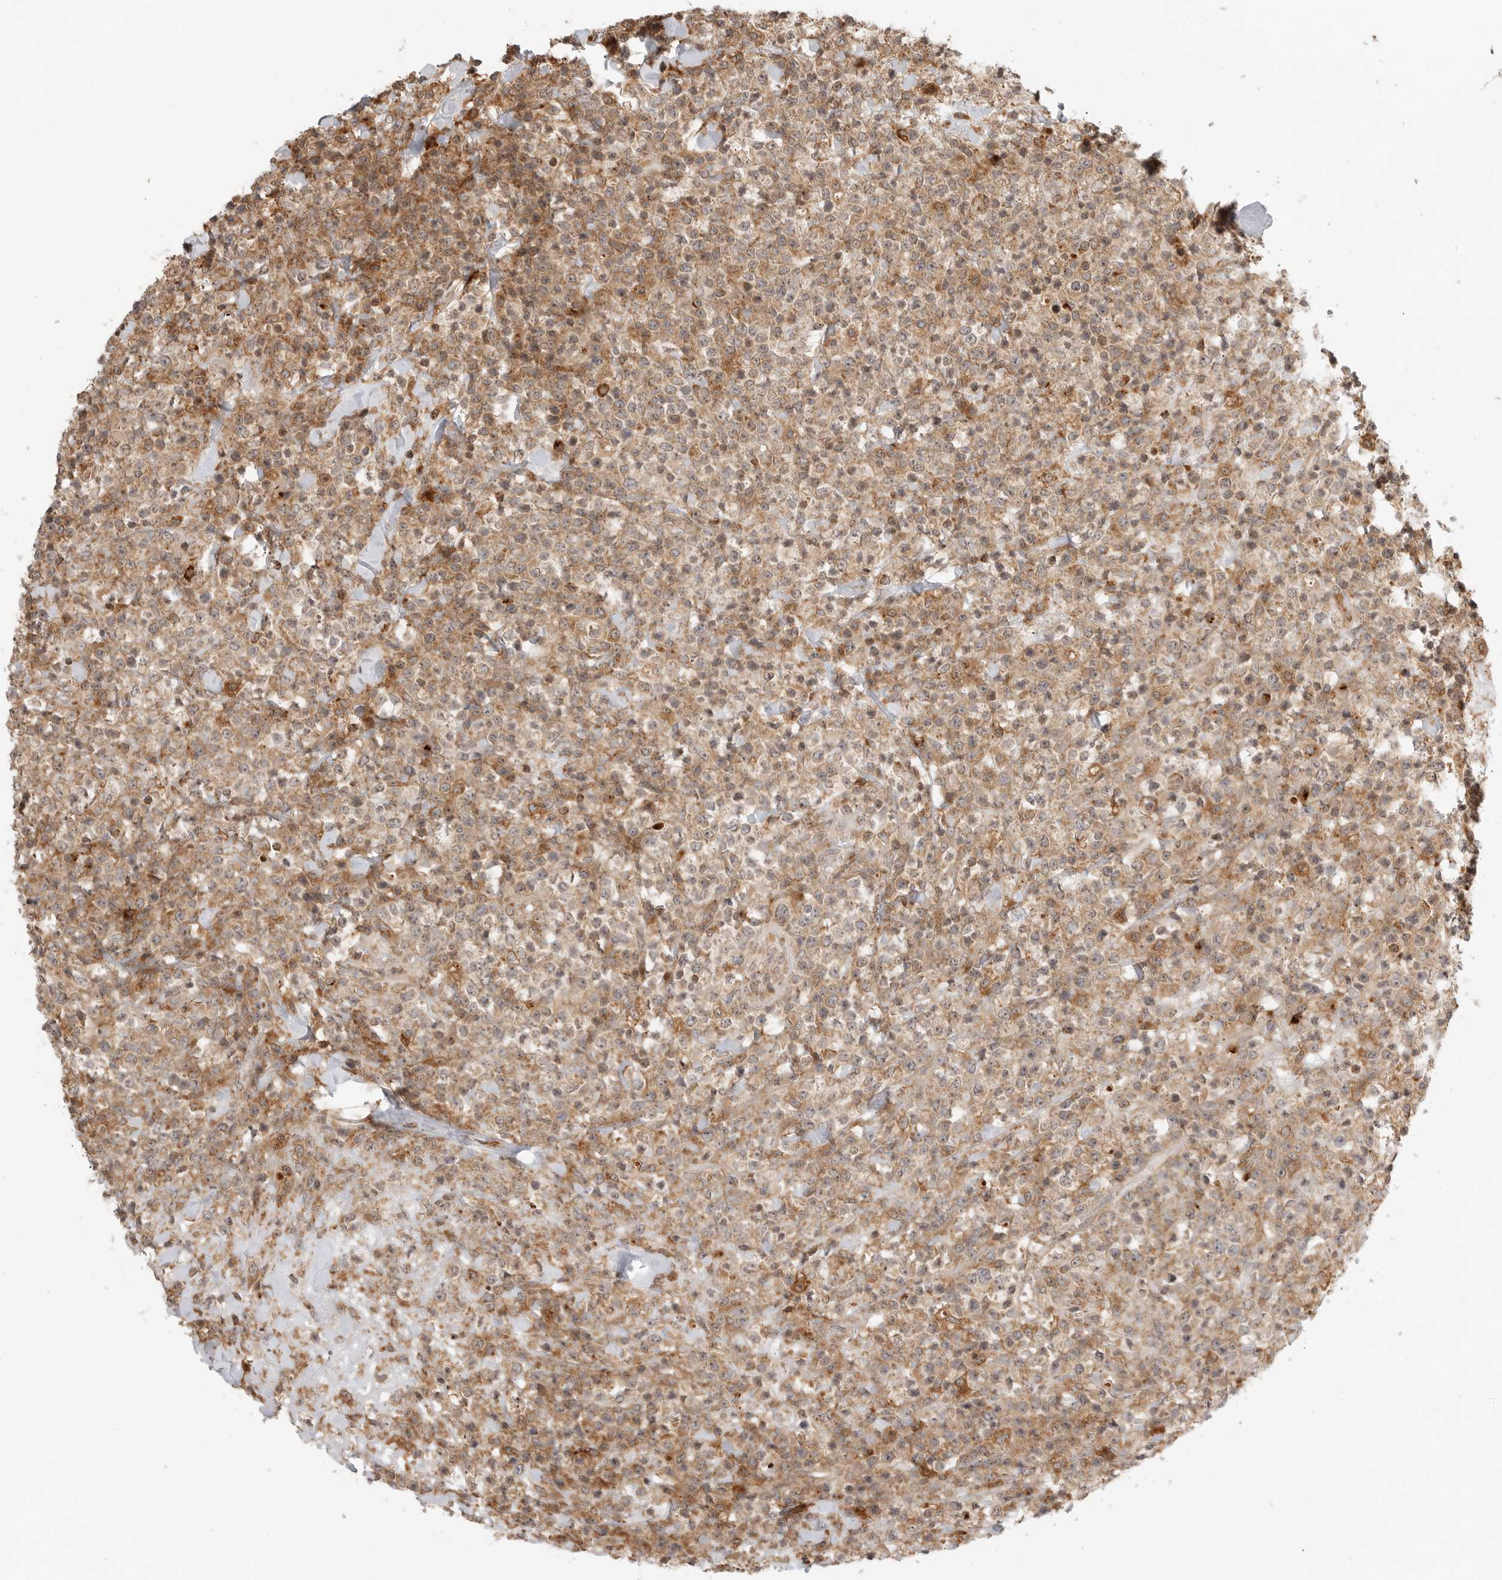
{"staining": {"intensity": "weak", "quantity": ">75%", "location": "cytoplasmic/membranous"}, "tissue": "lymphoma", "cell_type": "Tumor cells", "image_type": "cancer", "snomed": [{"axis": "morphology", "description": "Malignant lymphoma, non-Hodgkin's type, High grade"}, {"axis": "topography", "description": "Colon"}], "caption": "IHC (DAB) staining of human lymphoma shows weak cytoplasmic/membranous protein expression in approximately >75% of tumor cells. (DAB IHC, brown staining for protein, blue staining for nuclei).", "gene": "IDUA", "patient": {"sex": "female", "age": 53}}